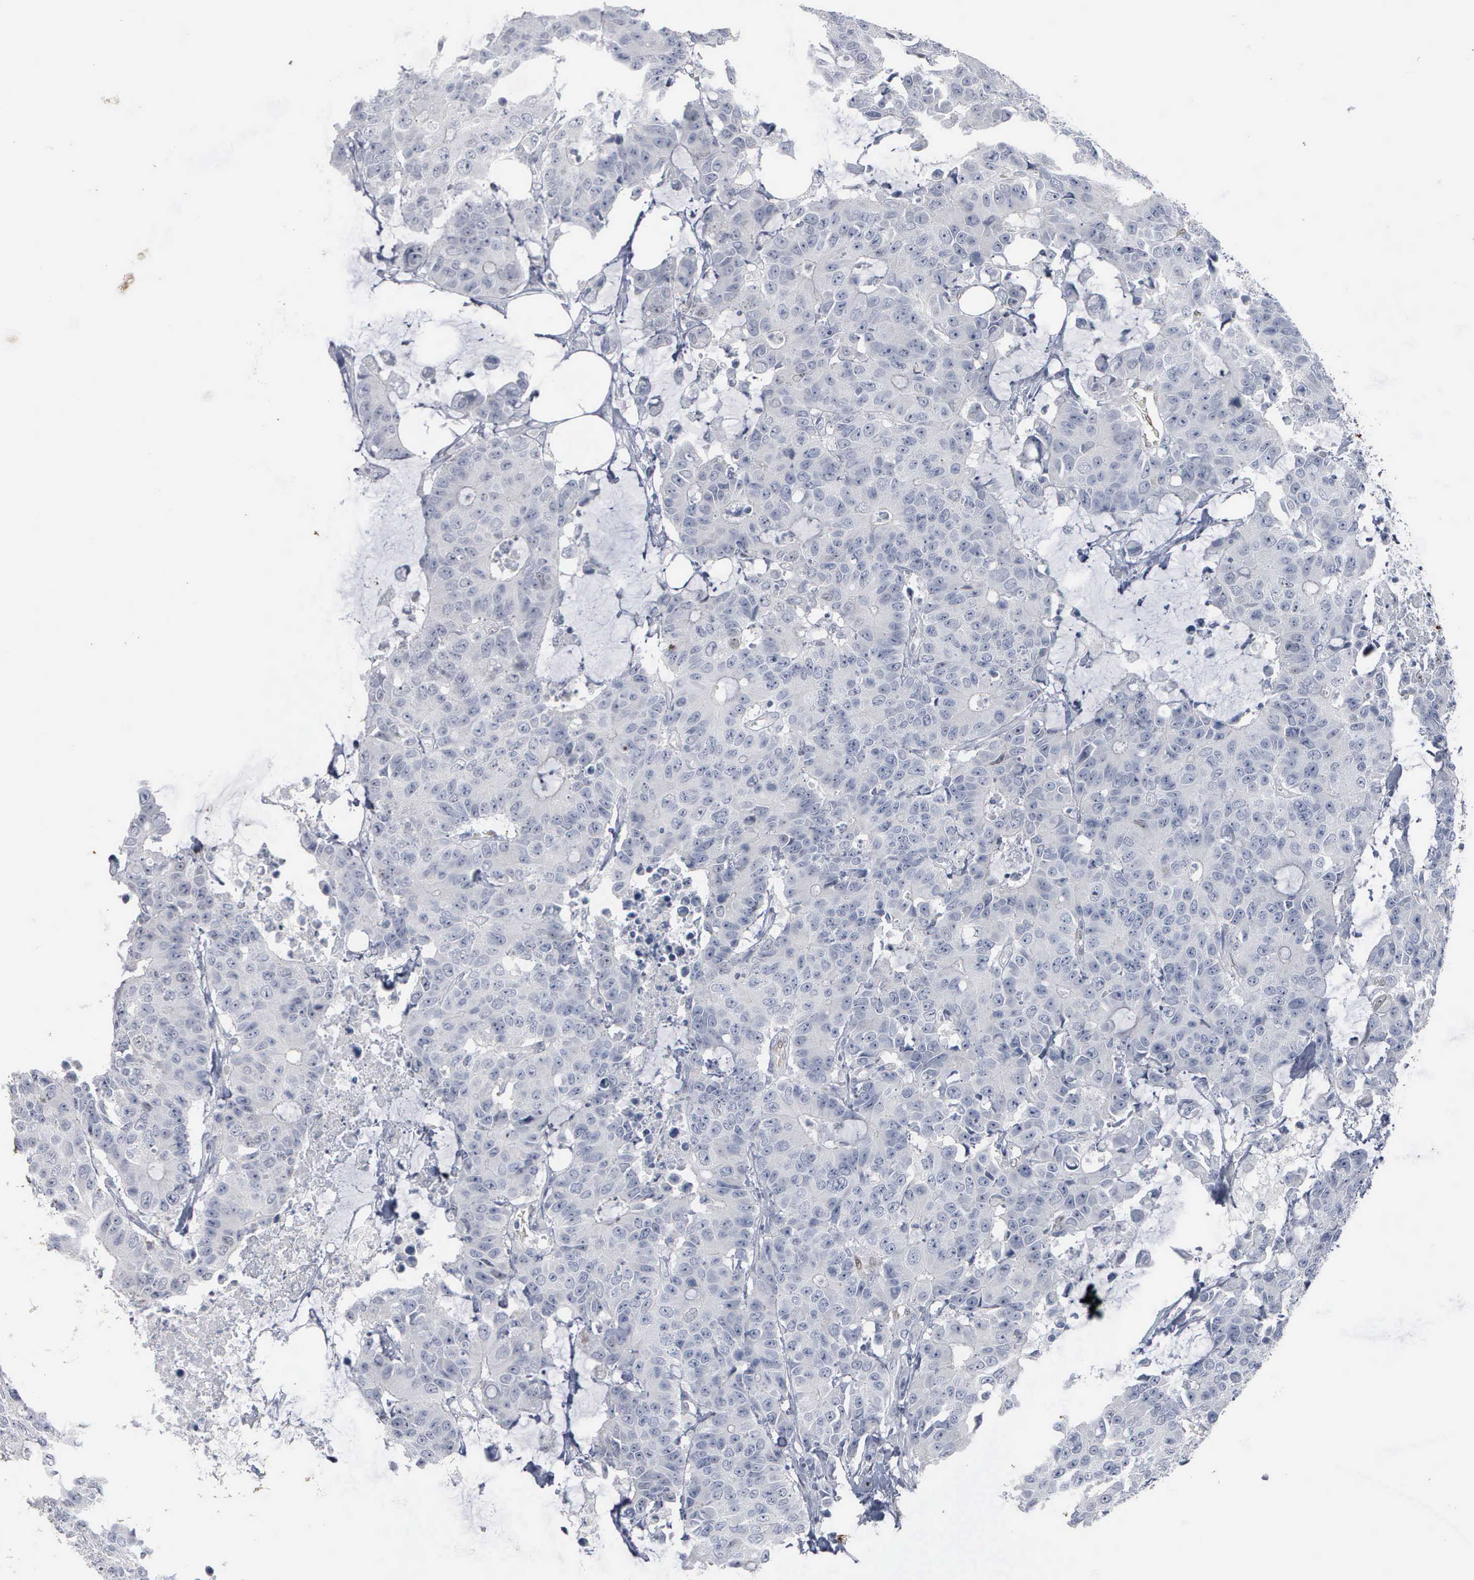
{"staining": {"intensity": "negative", "quantity": "none", "location": "none"}, "tissue": "colorectal cancer", "cell_type": "Tumor cells", "image_type": "cancer", "snomed": [{"axis": "morphology", "description": "Adenocarcinoma, NOS"}, {"axis": "topography", "description": "Colon"}], "caption": "Tumor cells show no significant expression in colorectal adenocarcinoma. (IHC, brightfield microscopy, high magnification).", "gene": "FGF2", "patient": {"sex": "female", "age": 86}}